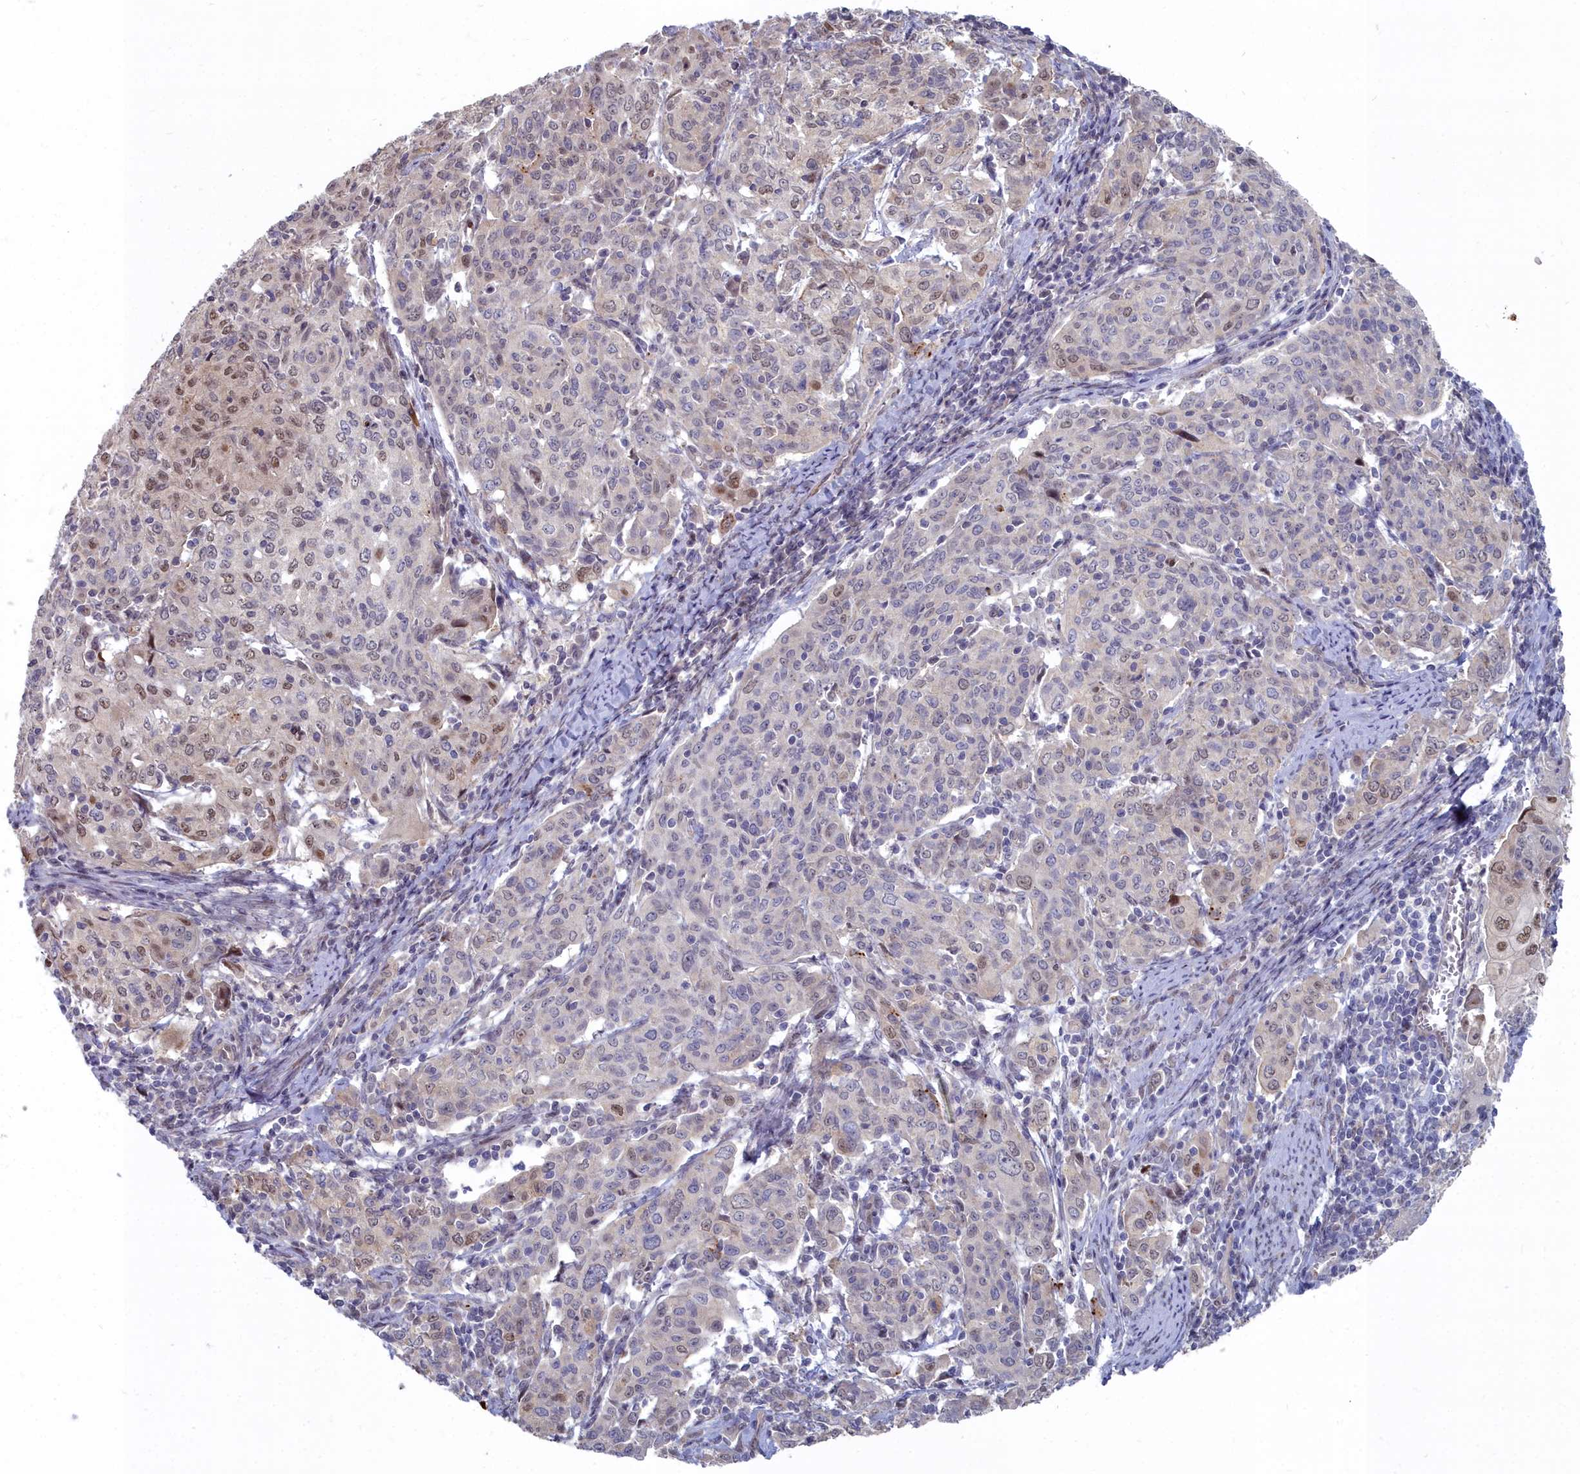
{"staining": {"intensity": "moderate", "quantity": "25%-75%", "location": "nuclear"}, "tissue": "cervical cancer", "cell_type": "Tumor cells", "image_type": "cancer", "snomed": [{"axis": "morphology", "description": "Squamous cell carcinoma, NOS"}, {"axis": "topography", "description": "Cervix"}], "caption": "The image shows immunohistochemical staining of cervical cancer (squamous cell carcinoma). There is moderate nuclear staining is appreciated in approximately 25%-75% of tumor cells.", "gene": "RPS27A", "patient": {"sex": "female", "age": 67}}